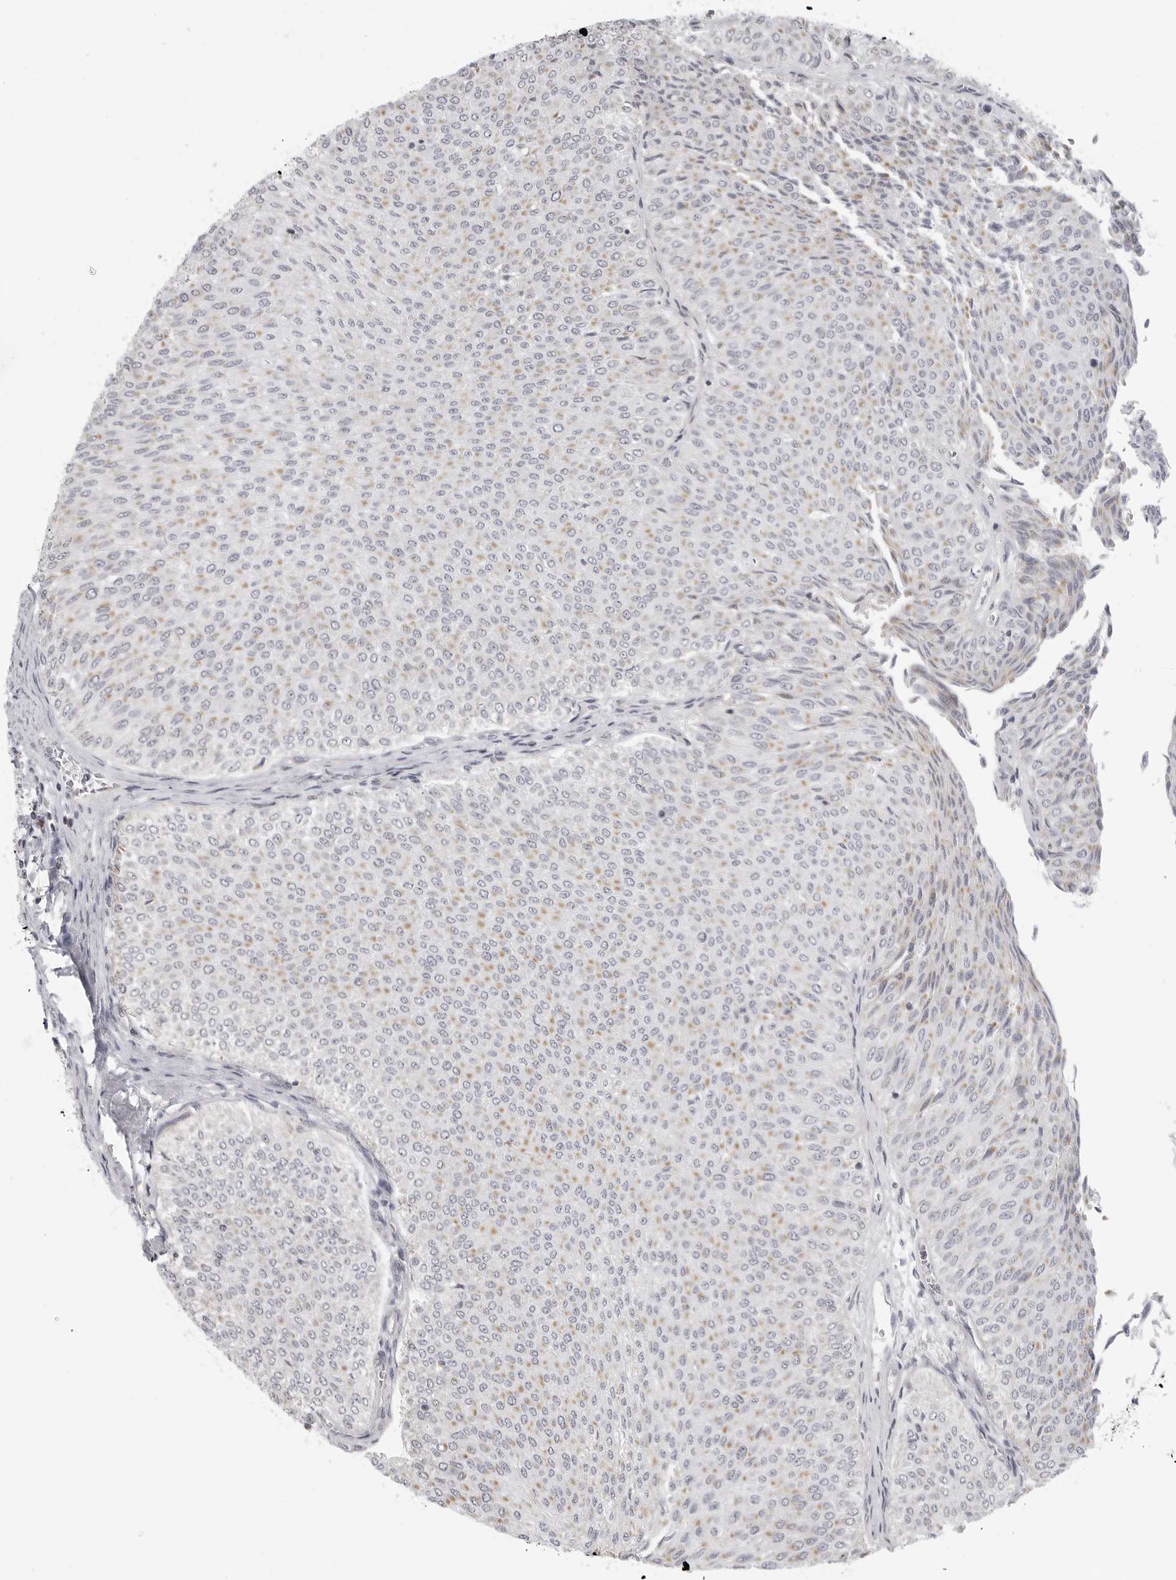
{"staining": {"intensity": "weak", "quantity": "25%-75%", "location": "cytoplasmic/membranous"}, "tissue": "urothelial cancer", "cell_type": "Tumor cells", "image_type": "cancer", "snomed": [{"axis": "morphology", "description": "Urothelial carcinoma, Low grade"}, {"axis": "topography", "description": "Urinary bladder"}], "caption": "Low-grade urothelial carcinoma stained with immunohistochemistry (IHC) reveals weak cytoplasmic/membranous positivity in about 25%-75% of tumor cells. Using DAB (brown) and hematoxylin (blue) stains, captured at high magnification using brightfield microscopy.", "gene": "MAP7D1", "patient": {"sex": "male", "age": 78}}